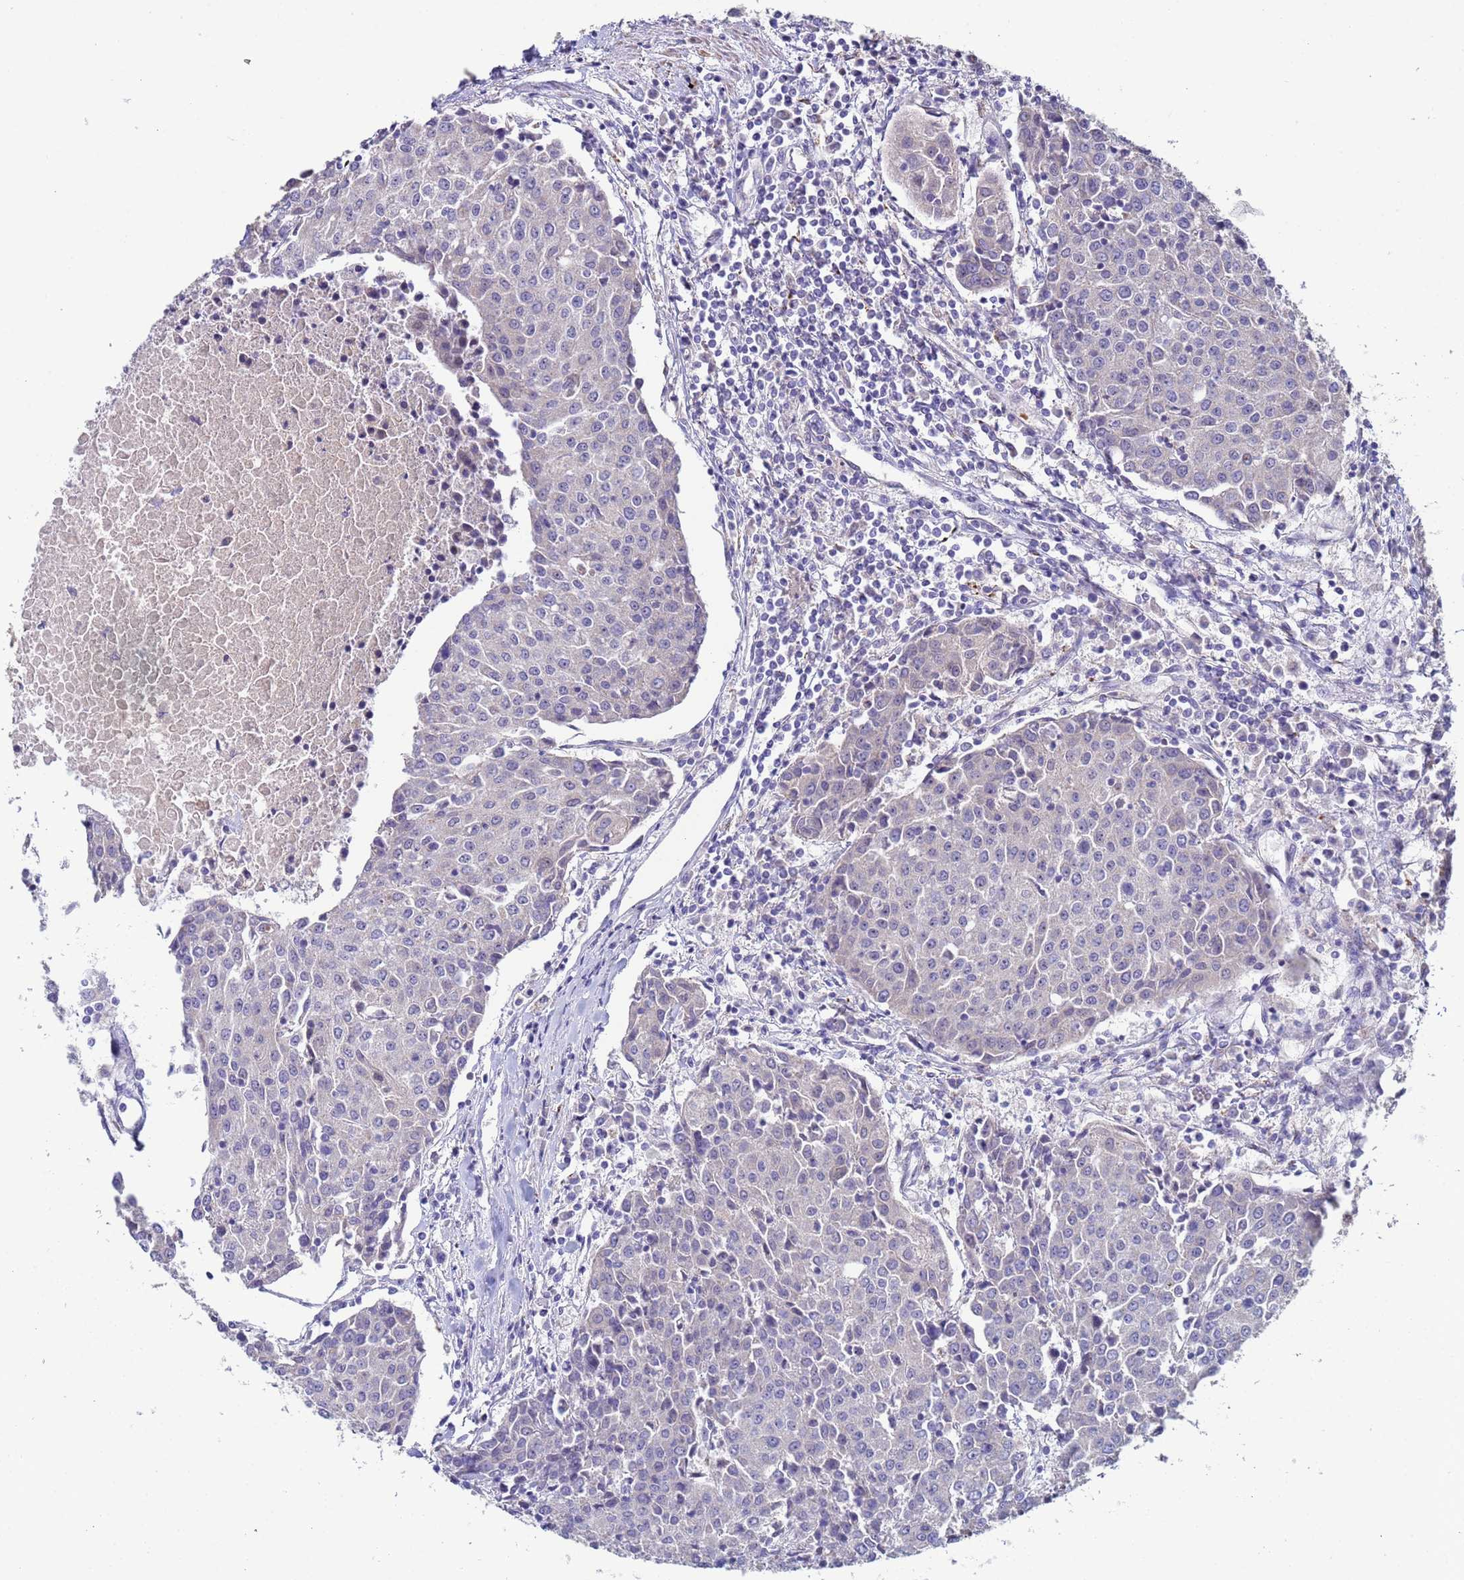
{"staining": {"intensity": "negative", "quantity": "none", "location": "none"}, "tissue": "urothelial cancer", "cell_type": "Tumor cells", "image_type": "cancer", "snomed": [{"axis": "morphology", "description": "Urothelial carcinoma, High grade"}, {"axis": "topography", "description": "Urinary bladder"}], "caption": "High magnification brightfield microscopy of high-grade urothelial carcinoma stained with DAB (3,3'-diaminobenzidine) (brown) and counterstained with hematoxylin (blue): tumor cells show no significant positivity.", "gene": "CLHC1", "patient": {"sex": "female", "age": 85}}